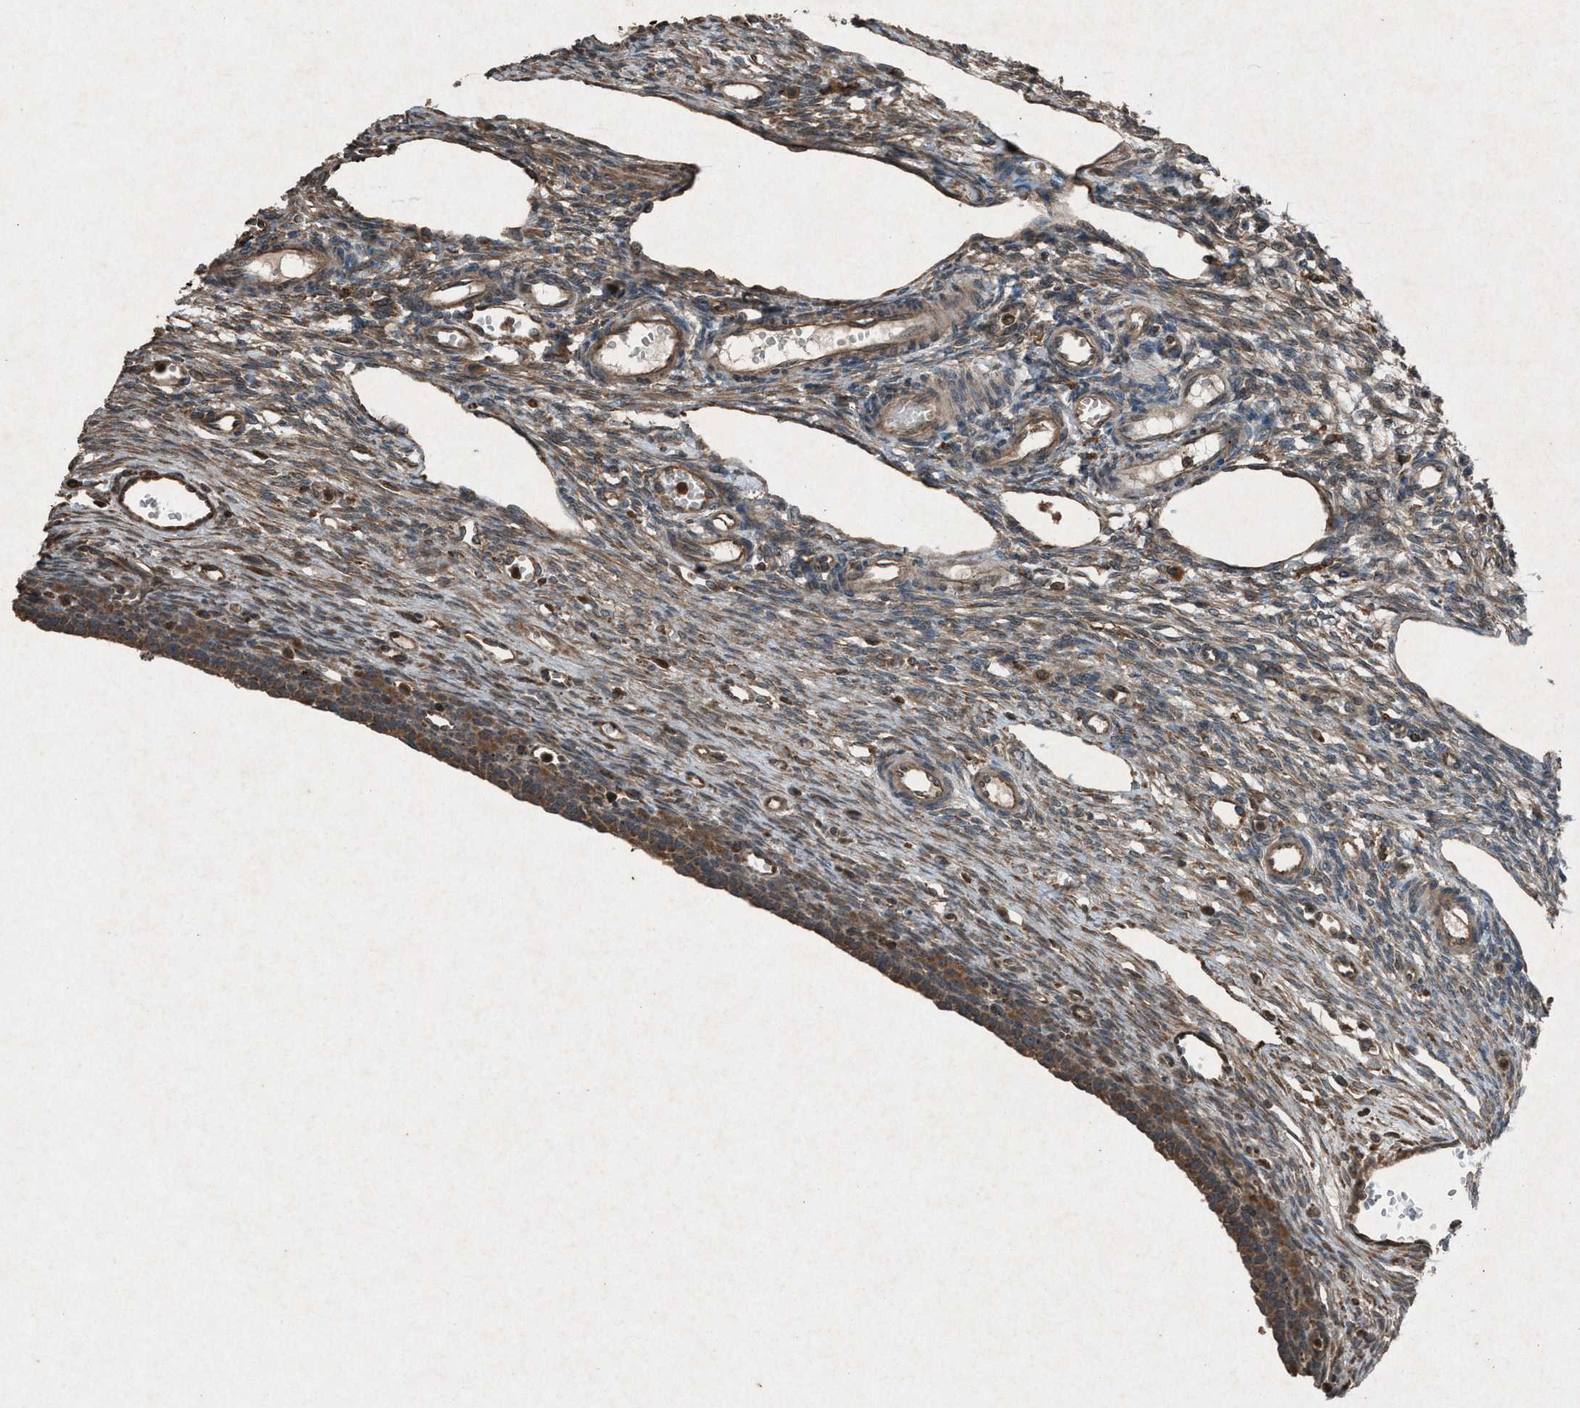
{"staining": {"intensity": "weak", "quantity": "25%-75%", "location": "cytoplasmic/membranous"}, "tissue": "ovary", "cell_type": "Ovarian stroma cells", "image_type": "normal", "snomed": [{"axis": "morphology", "description": "Normal tissue, NOS"}, {"axis": "topography", "description": "Ovary"}], "caption": "Immunohistochemical staining of unremarkable human ovary exhibits 25%-75% levels of weak cytoplasmic/membranous protein staining in about 25%-75% of ovarian stroma cells.", "gene": "CALR", "patient": {"sex": "female", "age": 33}}